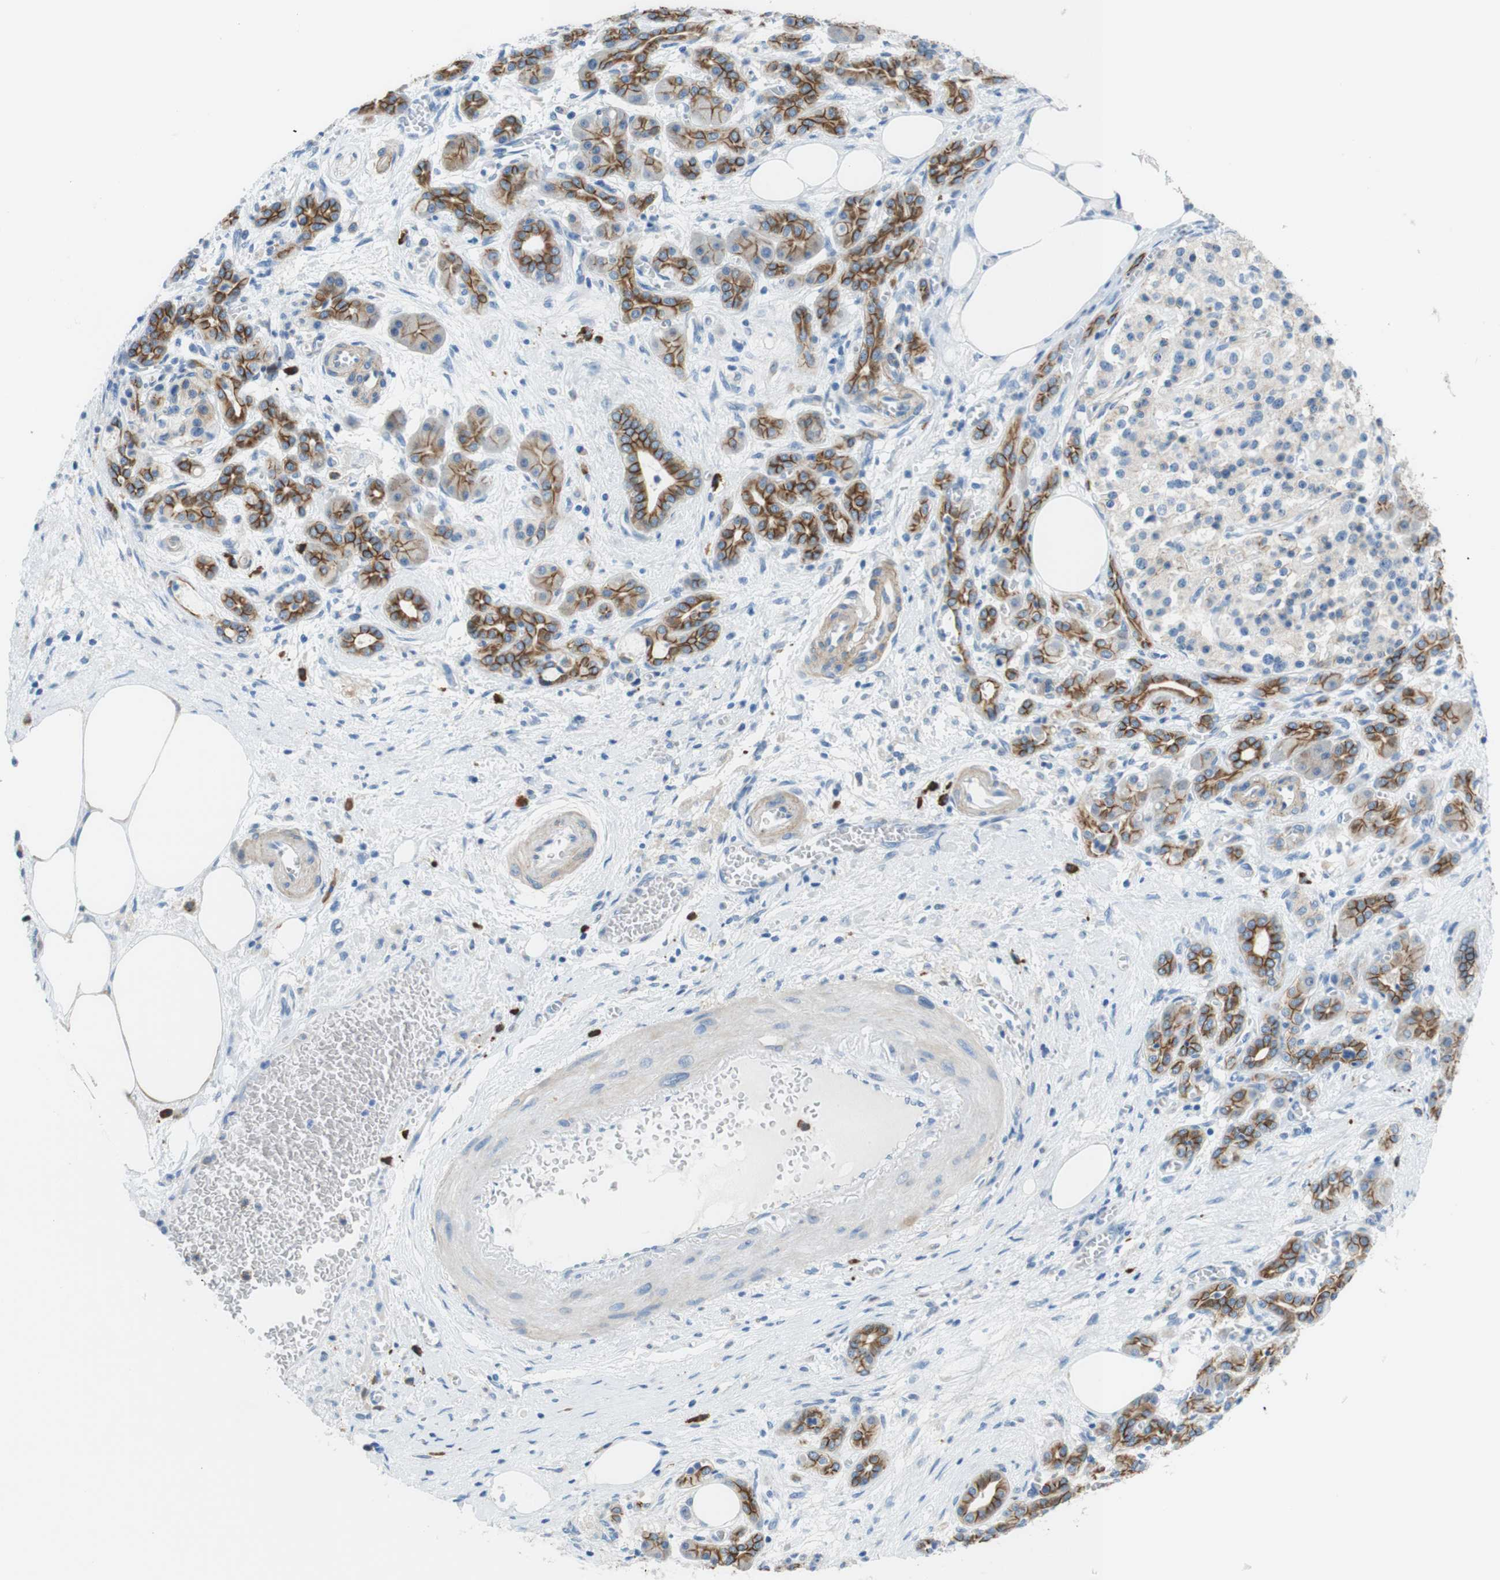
{"staining": {"intensity": "moderate", "quantity": ">75%", "location": "cytoplasmic/membranous"}, "tissue": "pancreatic cancer", "cell_type": "Tumor cells", "image_type": "cancer", "snomed": [{"axis": "morphology", "description": "Adenocarcinoma, NOS"}, {"axis": "topography", "description": "Pancreas"}], "caption": "A brown stain highlights moderate cytoplasmic/membranous expression of a protein in human adenocarcinoma (pancreatic) tumor cells.", "gene": "CLMN", "patient": {"sex": "female", "age": 70}}